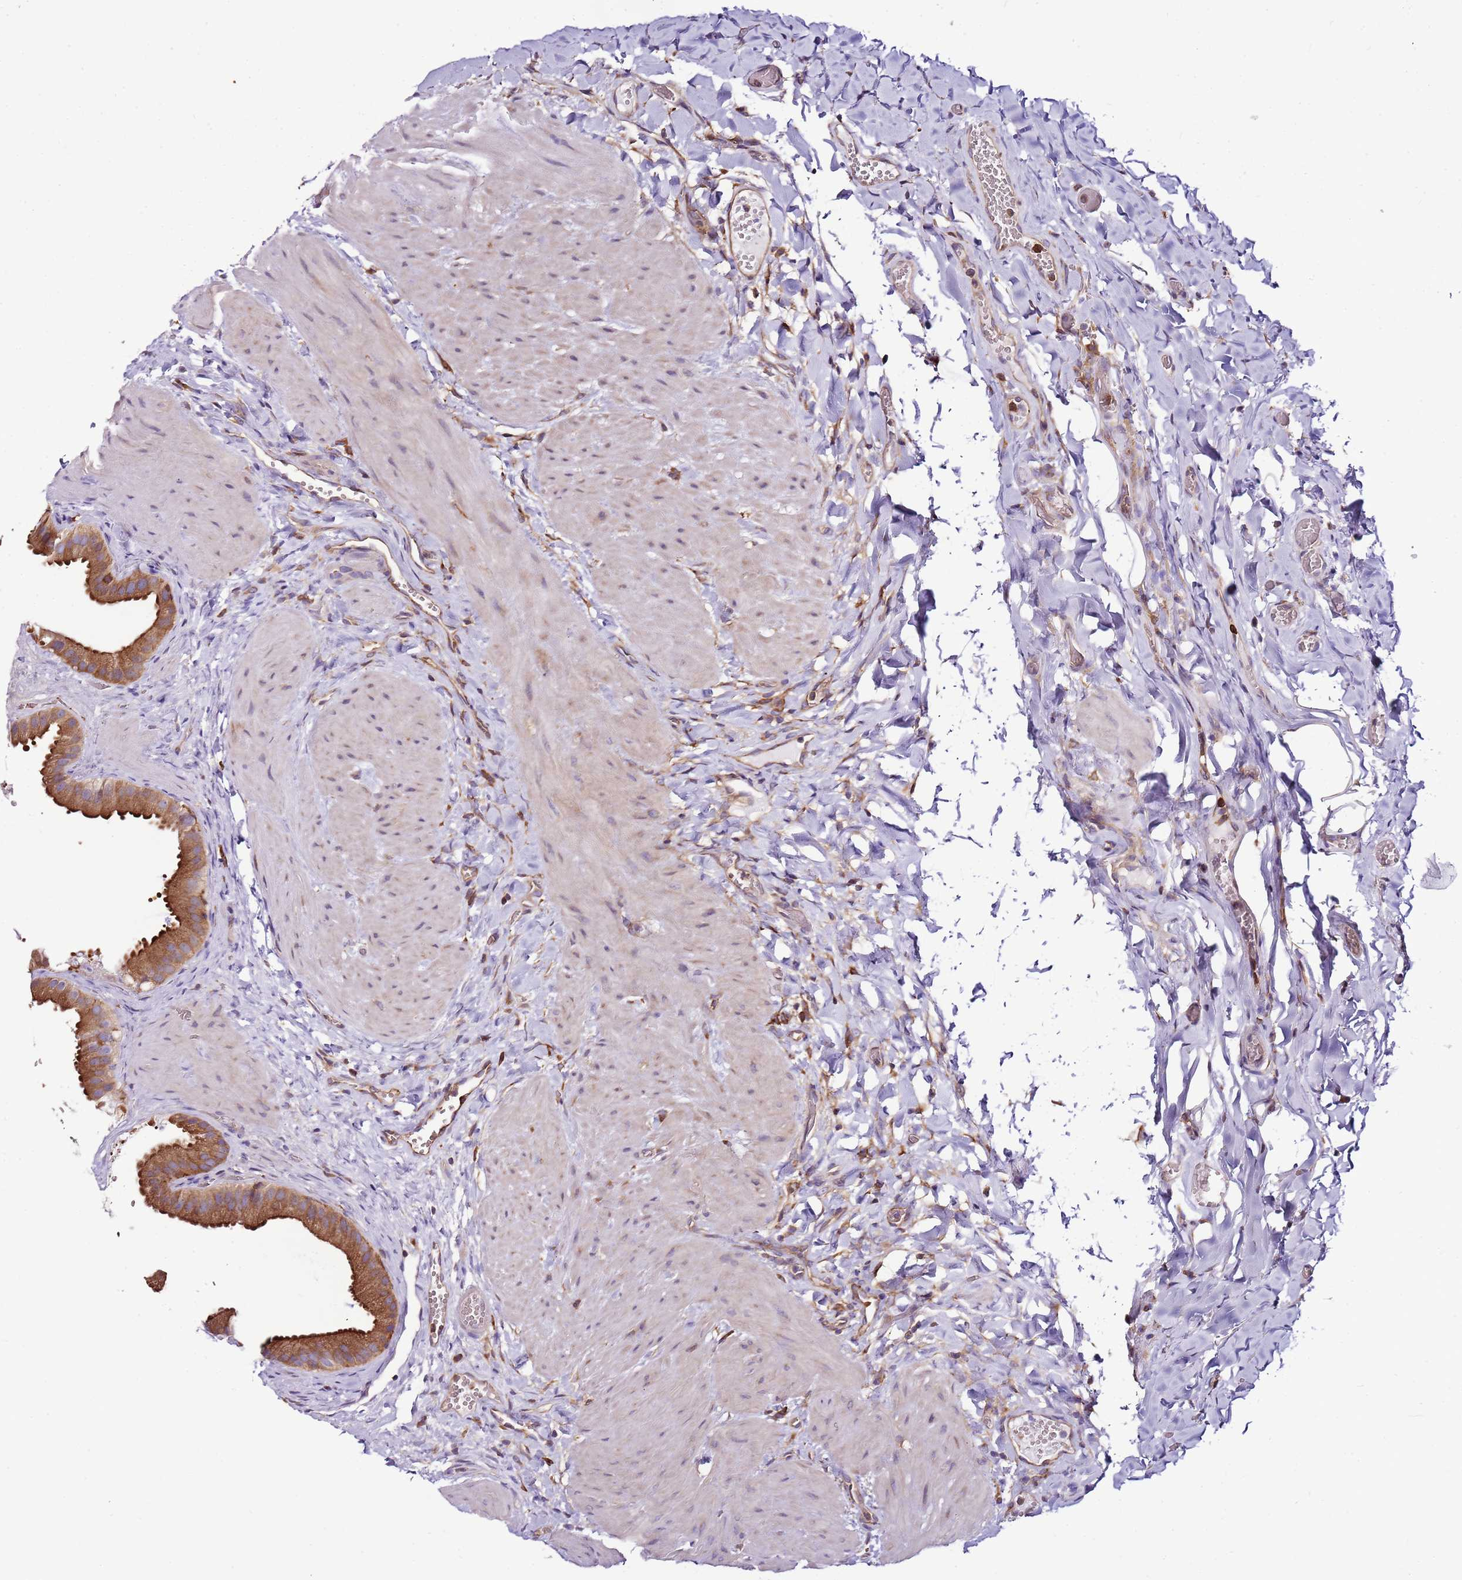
{"staining": {"intensity": "strong", "quantity": ">75%", "location": "cytoplasmic/membranous"}, "tissue": "gallbladder", "cell_type": "Glandular cells", "image_type": "normal", "snomed": [{"axis": "morphology", "description": "Normal tissue, NOS"}, {"axis": "topography", "description": "Gallbladder"}], "caption": "An IHC image of normal tissue is shown. Protein staining in brown highlights strong cytoplasmic/membranous positivity in gallbladder within glandular cells.", "gene": "ATXN2L", "patient": {"sex": "male", "age": 55}}